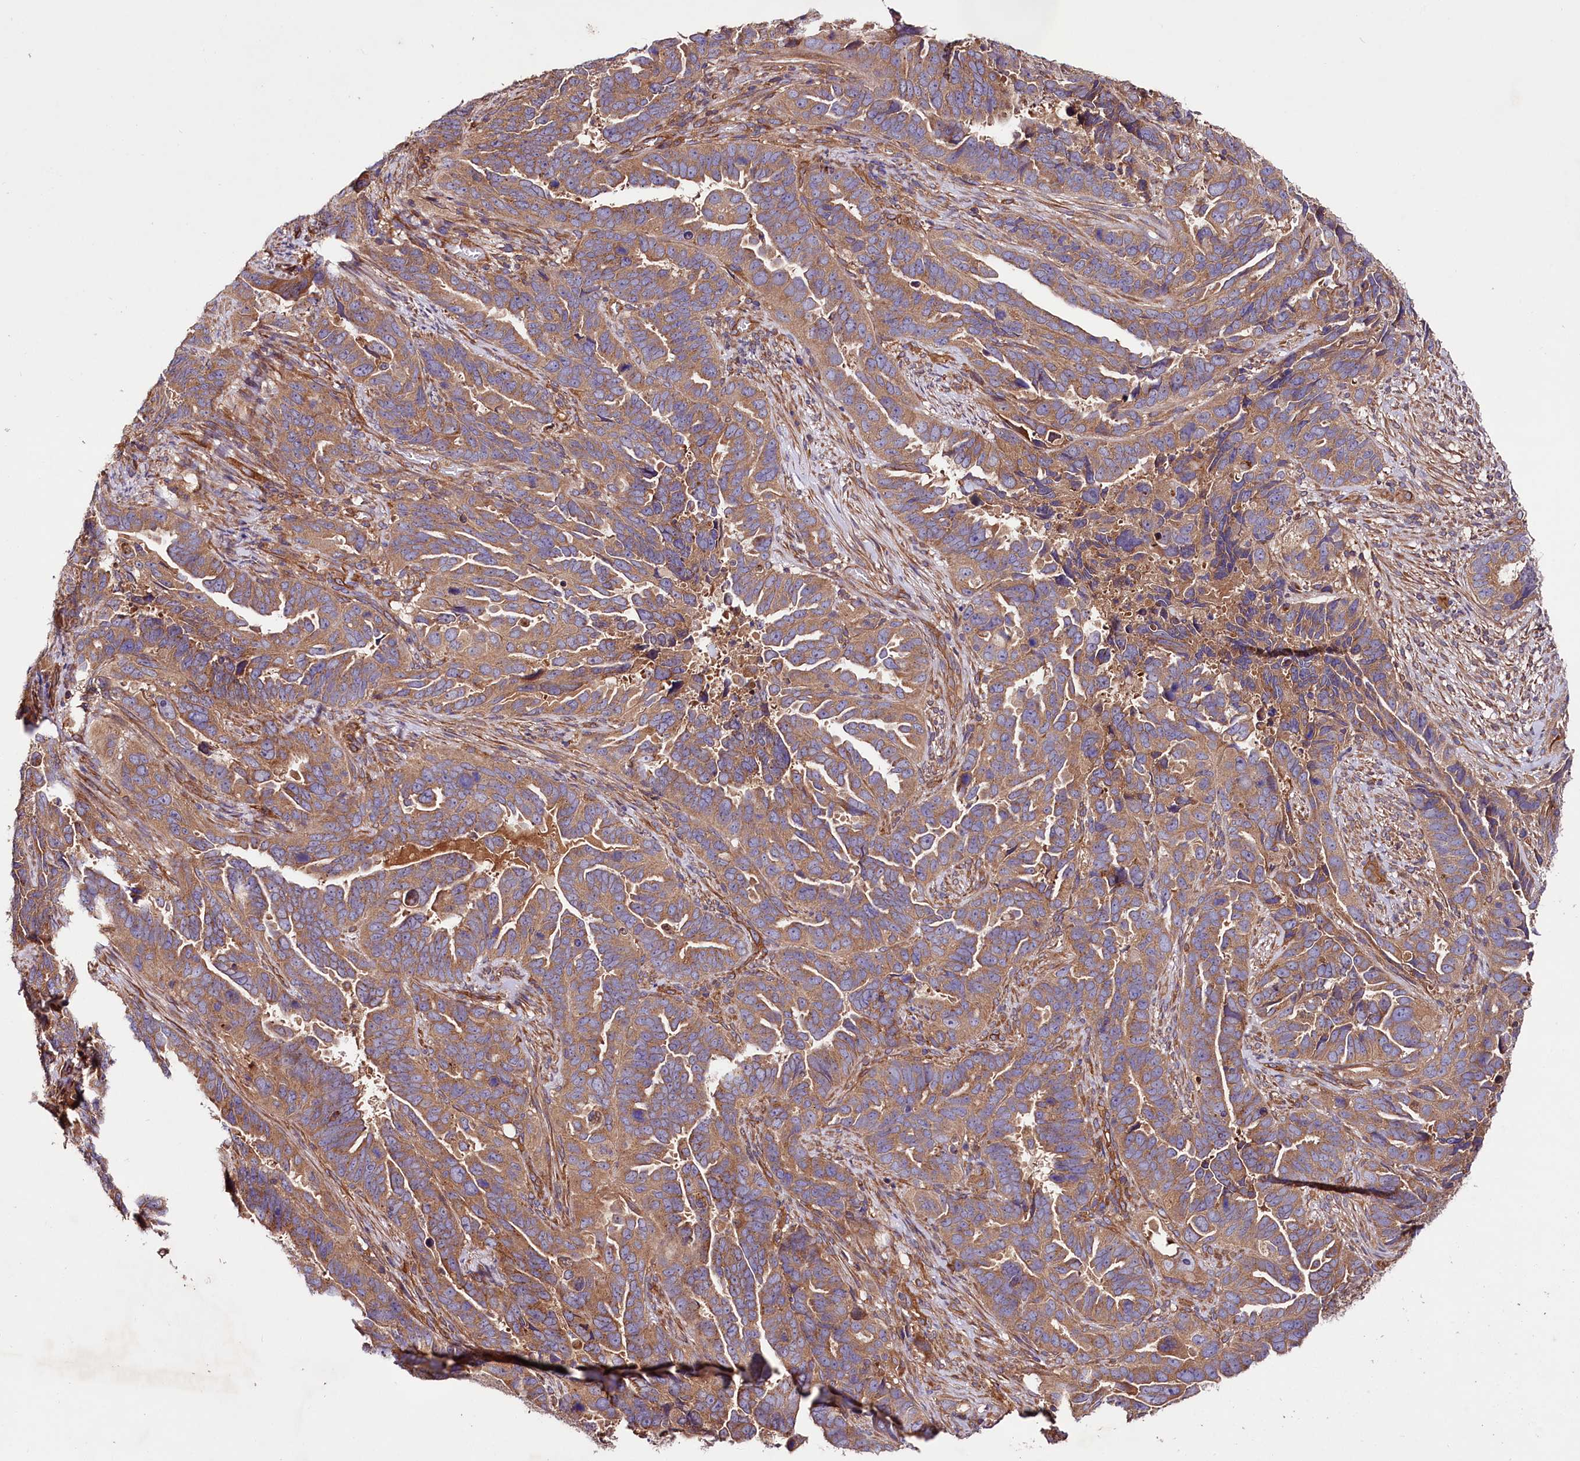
{"staining": {"intensity": "moderate", "quantity": ">75%", "location": "cytoplasmic/membranous"}, "tissue": "endometrial cancer", "cell_type": "Tumor cells", "image_type": "cancer", "snomed": [{"axis": "morphology", "description": "Adenocarcinoma, NOS"}, {"axis": "topography", "description": "Endometrium"}], "caption": "Human adenocarcinoma (endometrial) stained with a brown dye displays moderate cytoplasmic/membranous positive positivity in approximately >75% of tumor cells.", "gene": "CEP295", "patient": {"sex": "female", "age": 65}}